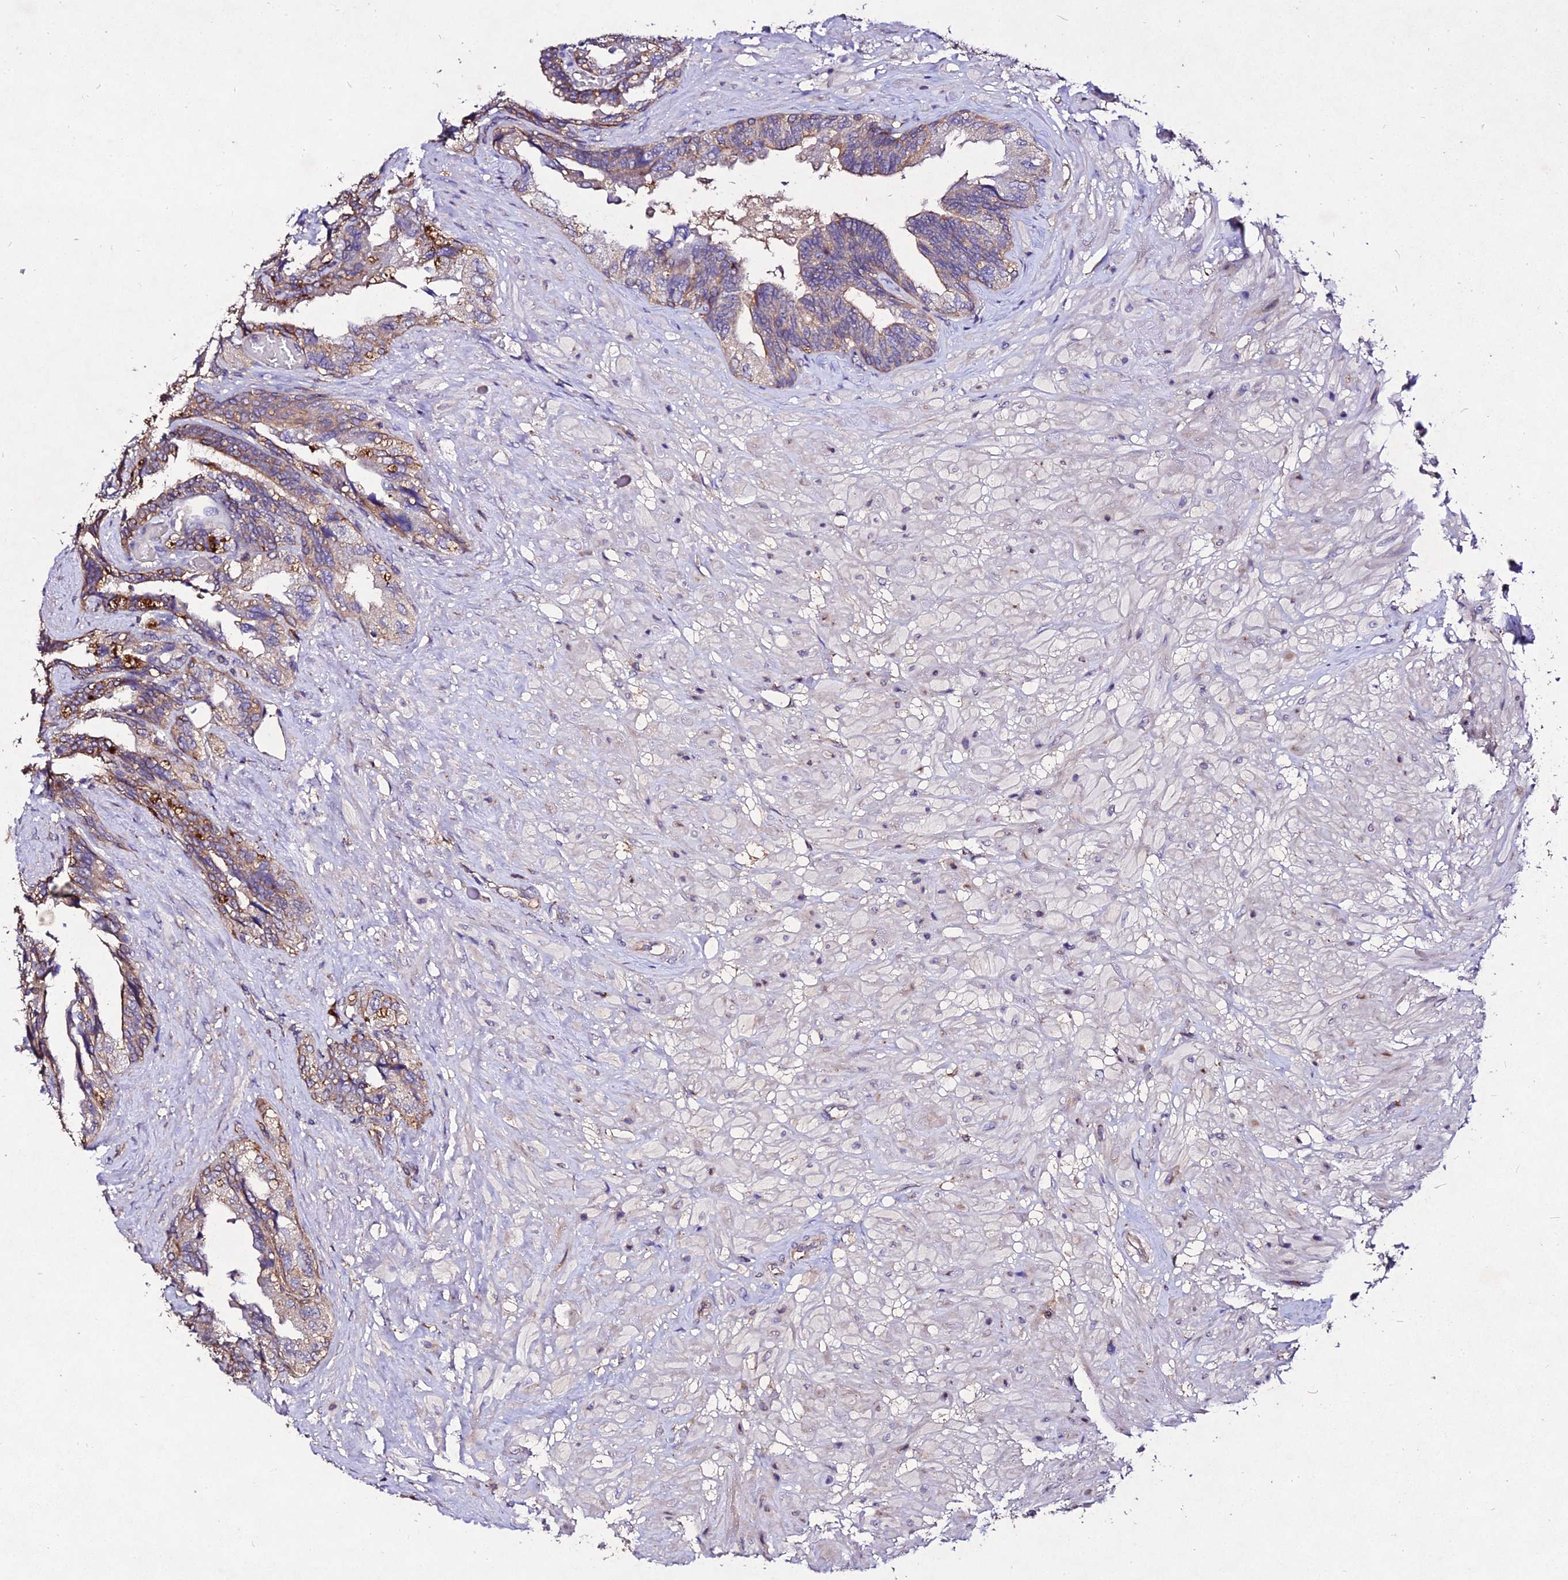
{"staining": {"intensity": "moderate", "quantity": "25%-75%", "location": "cytoplasmic/membranous"}, "tissue": "seminal vesicle", "cell_type": "Glandular cells", "image_type": "normal", "snomed": [{"axis": "morphology", "description": "Normal tissue, NOS"}, {"axis": "topography", "description": "Seminal veicle"}, {"axis": "topography", "description": "Peripheral nerve tissue"}], "caption": "A high-resolution micrograph shows immunohistochemistry staining of benign seminal vesicle, which shows moderate cytoplasmic/membranous staining in about 25%-75% of glandular cells.", "gene": "AP3M1", "patient": {"sex": "male", "age": 60}}